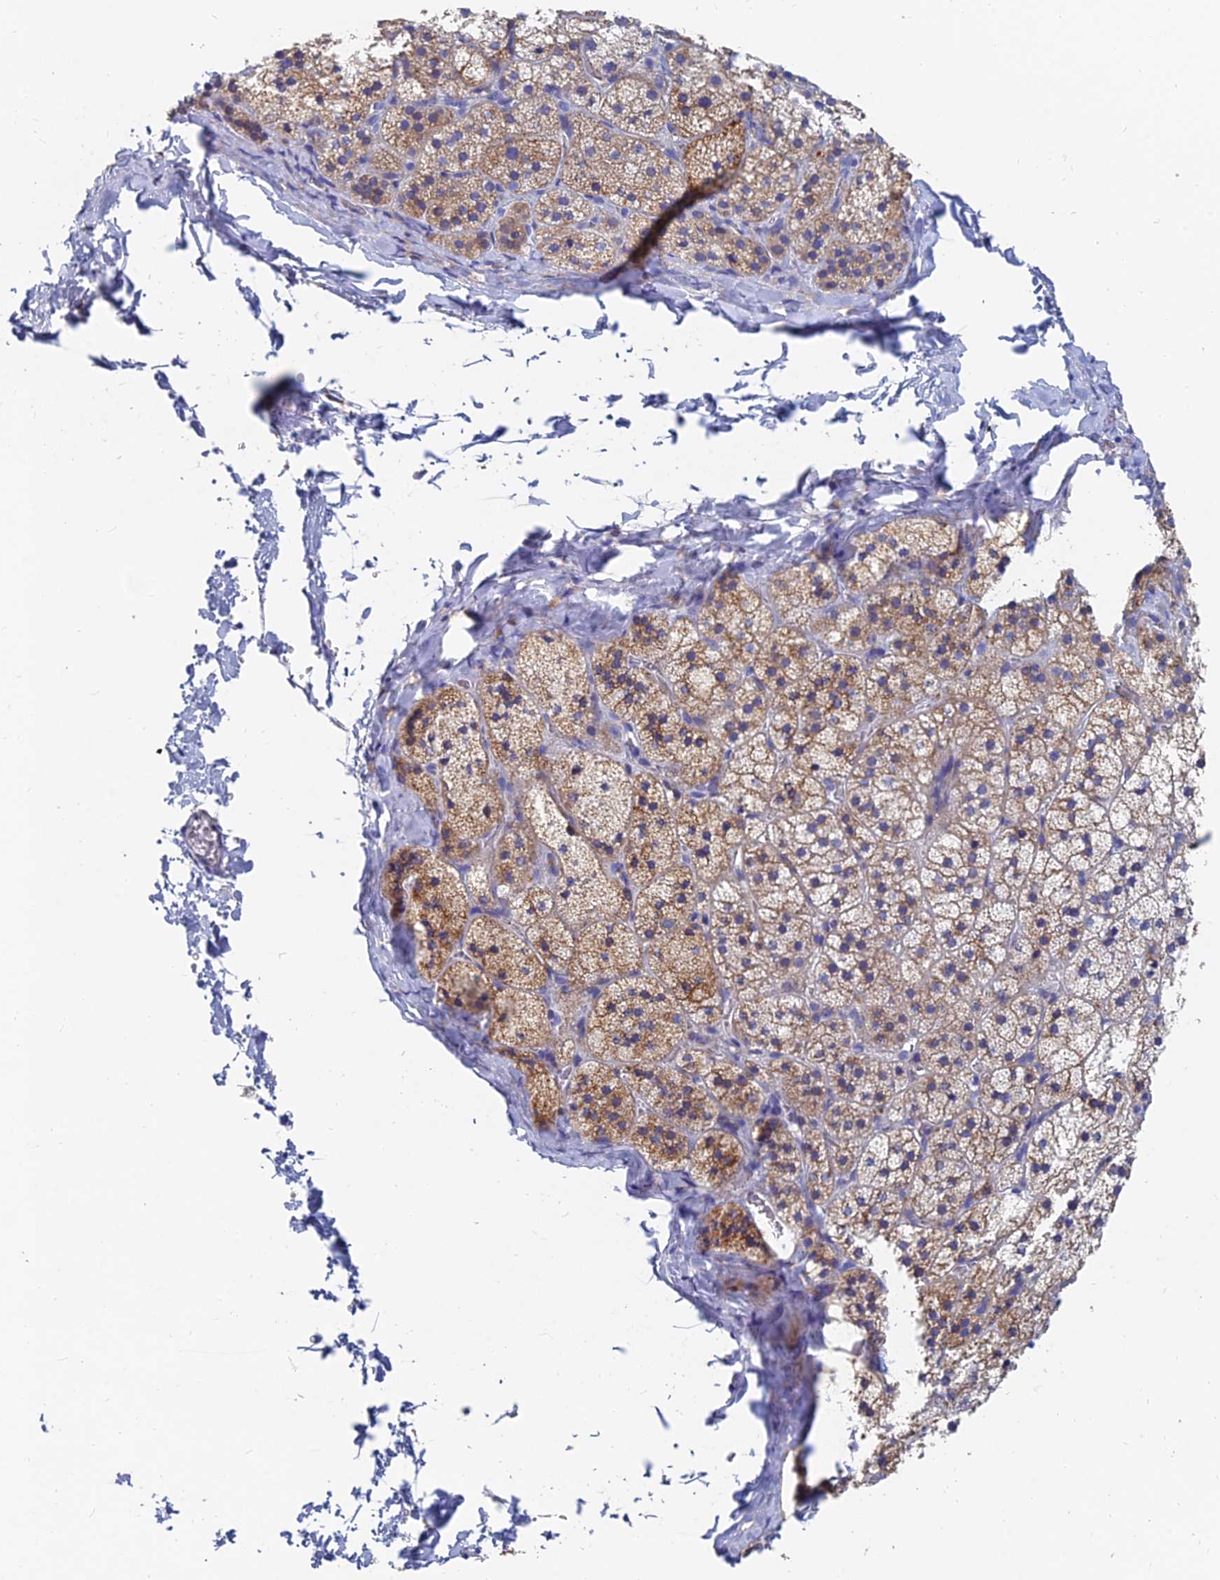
{"staining": {"intensity": "moderate", "quantity": ">75%", "location": "cytoplasmic/membranous"}, "tissue": "adrenal gland", "cell_type": "Glandular cells", "image_type": "normal", "snomed": [{"axis": "morphology", "description": "Normal tissue, NOS"}, {"axis": "topography", "description": "Adrenal gland"}], "caption": "Moderate cytoplasmic/membranous protein expression is identified in approximately >75% of glandular cells in adrenal gland. (DAB IHC with brightfield microscopy, high magnification).", "gene": "SPNS1", "patient": {"sex": "female", "age": 44}}